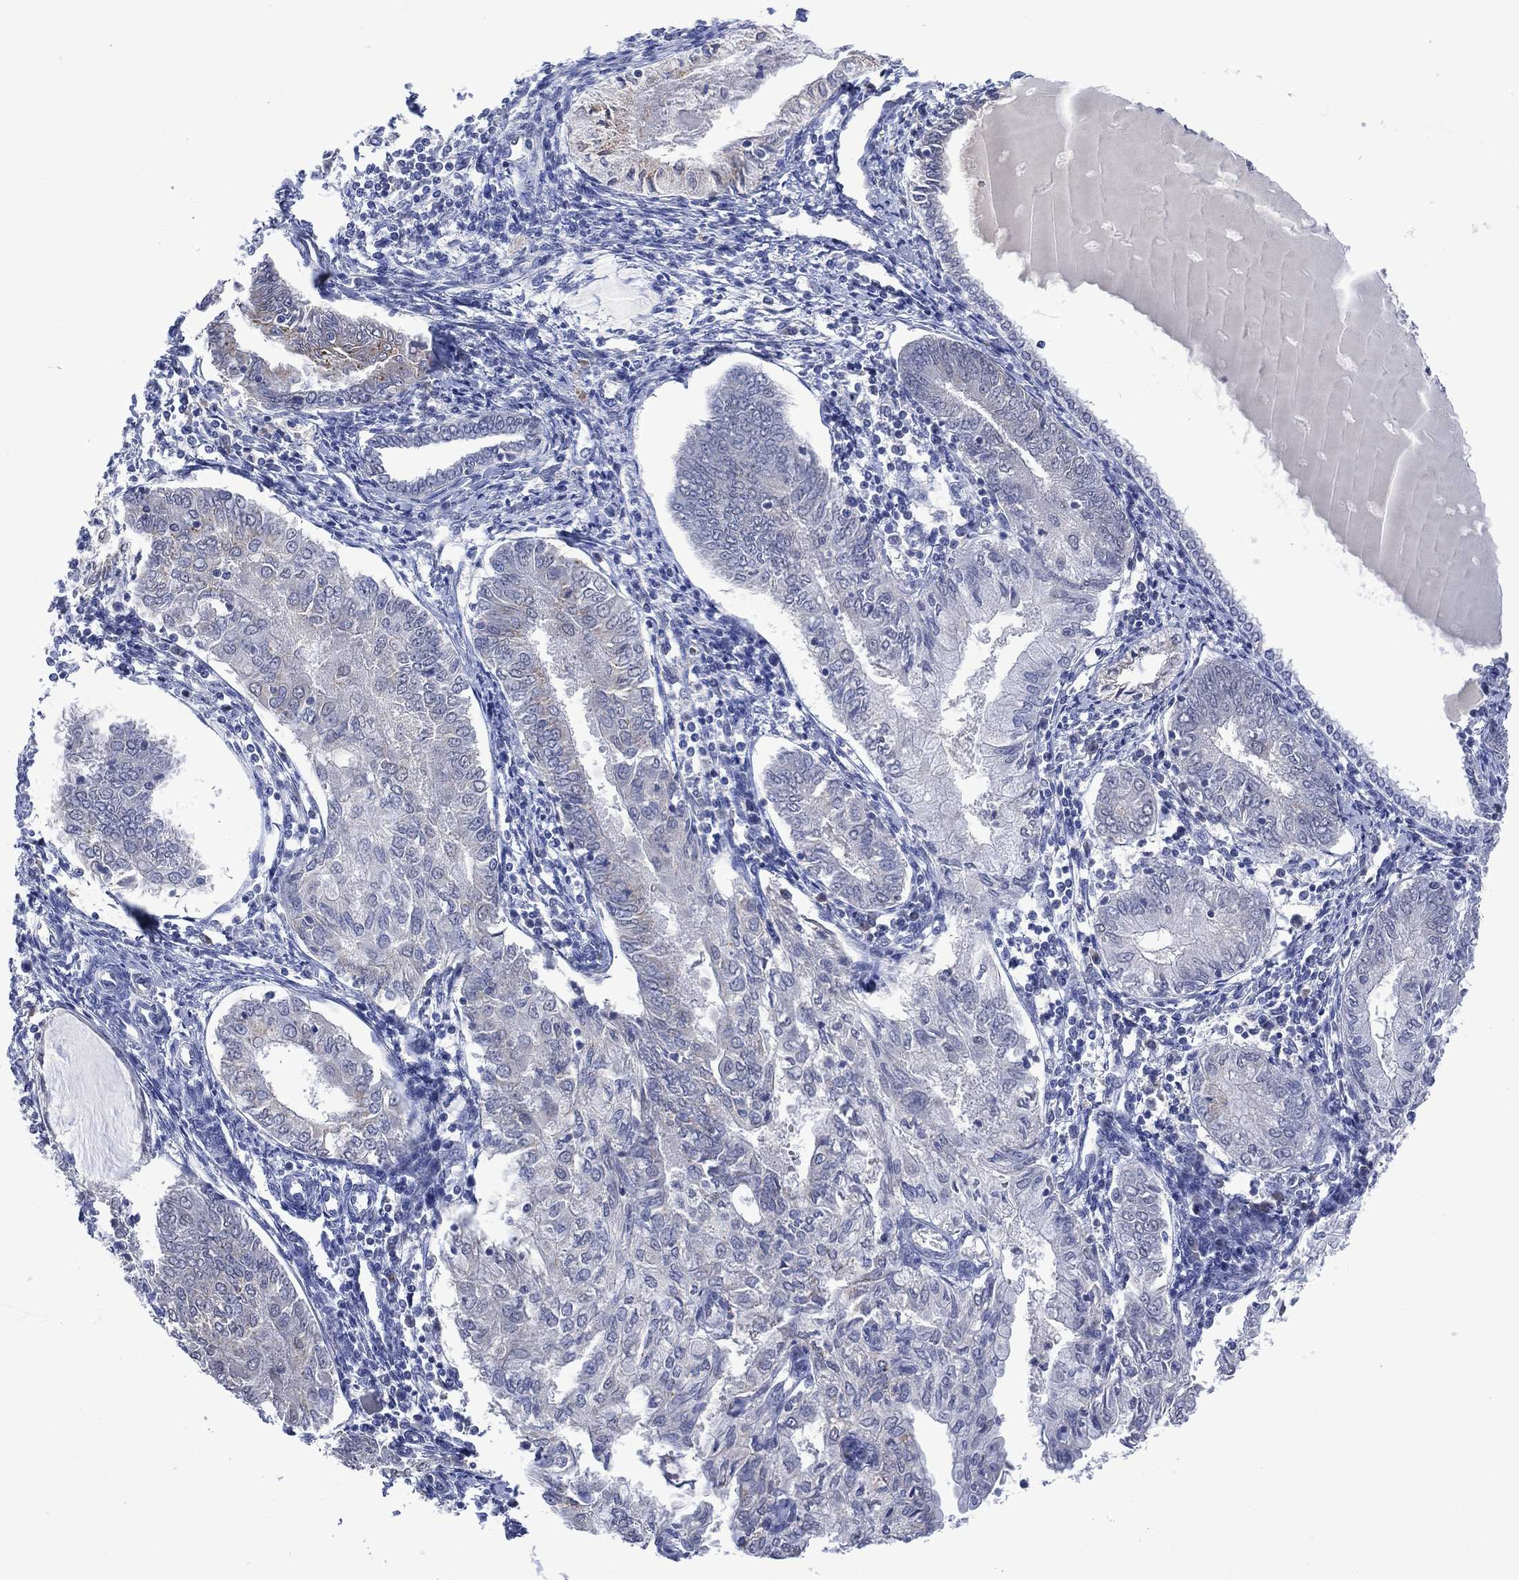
{"staining": {"intensity": "negative", "quantity": "none", "location": "none"}, "tissue": "endometrial cancer", "cell_type": "Tumor cells", "image_type": "cancer", "snomed": [{"axis": "morphology", "description": "Adenocarcinoma, NOS"}, {"axis": "topography", "description": "Endometrium"}], "caption": "The IHC photomicrograph has no significant expression in tumor cells of endometrial cancer tissue.", "gene": "ASB10", "patient": {"sex": "female", "age": 68}}